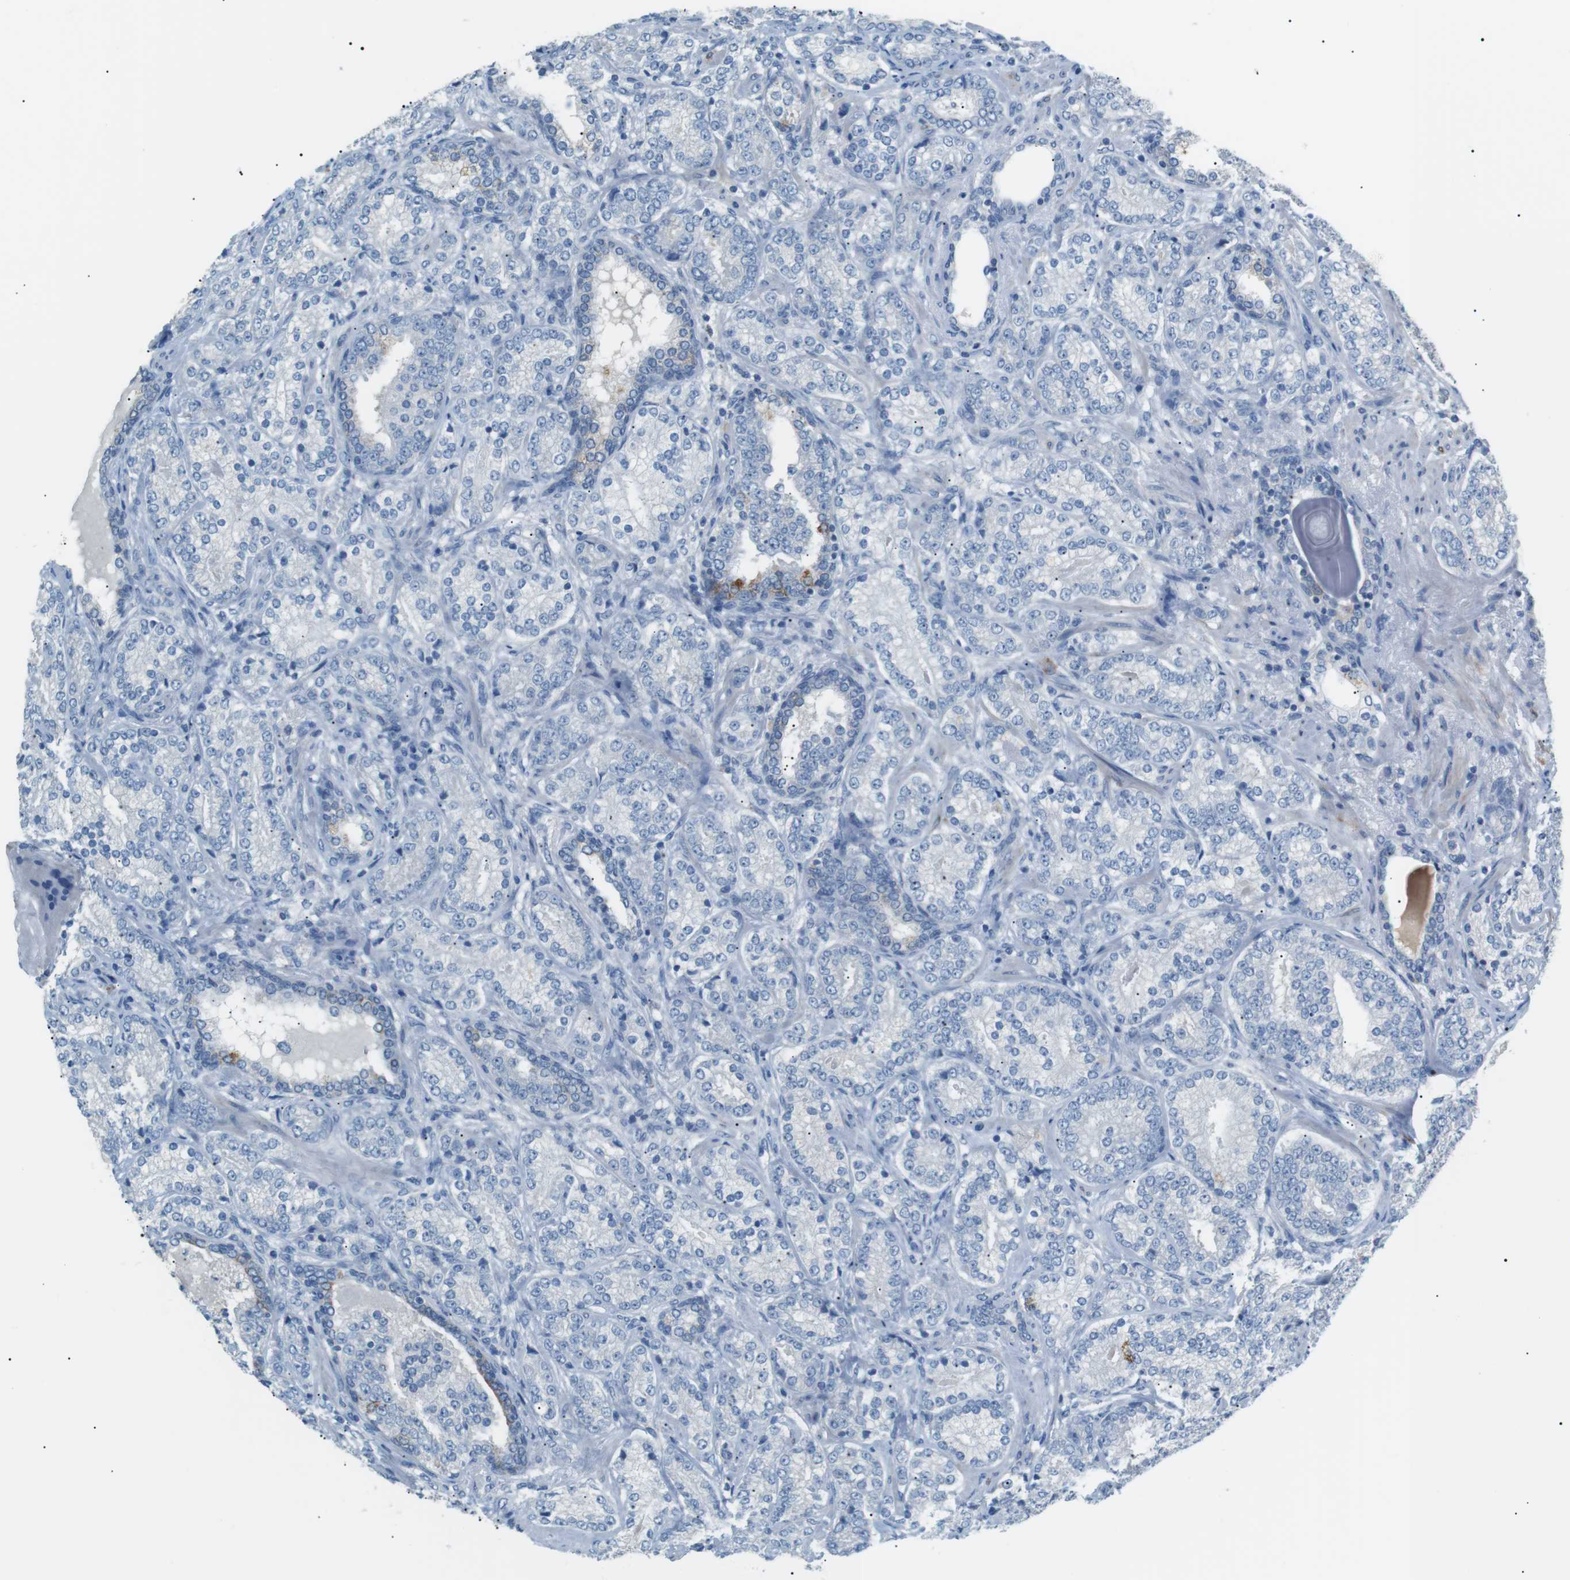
{"staining": {"intensity": "negative", "quantity": "none", "location": "none"}, "tissue": "prostate cancer", "cell_type": "Tumor cells", "image_type": "cancer", "snomed": [{"axis": "morphology", "description": "Adenocarcinoma, High grade"}, {"axis": "topography", "description": "Prostate"}], "caption": "Immunohistochemistry image of neoplastic tissue: prostate cancer stained with DAB demonstrates no significant protein expression in tumor cells. (DAB (3,3'-diaminobenzidine) immunohistochemistry (IHC) with hematoxylin counter stain).", "gene": "CDH26", "patient": {"sex": "male", "age": 61}}